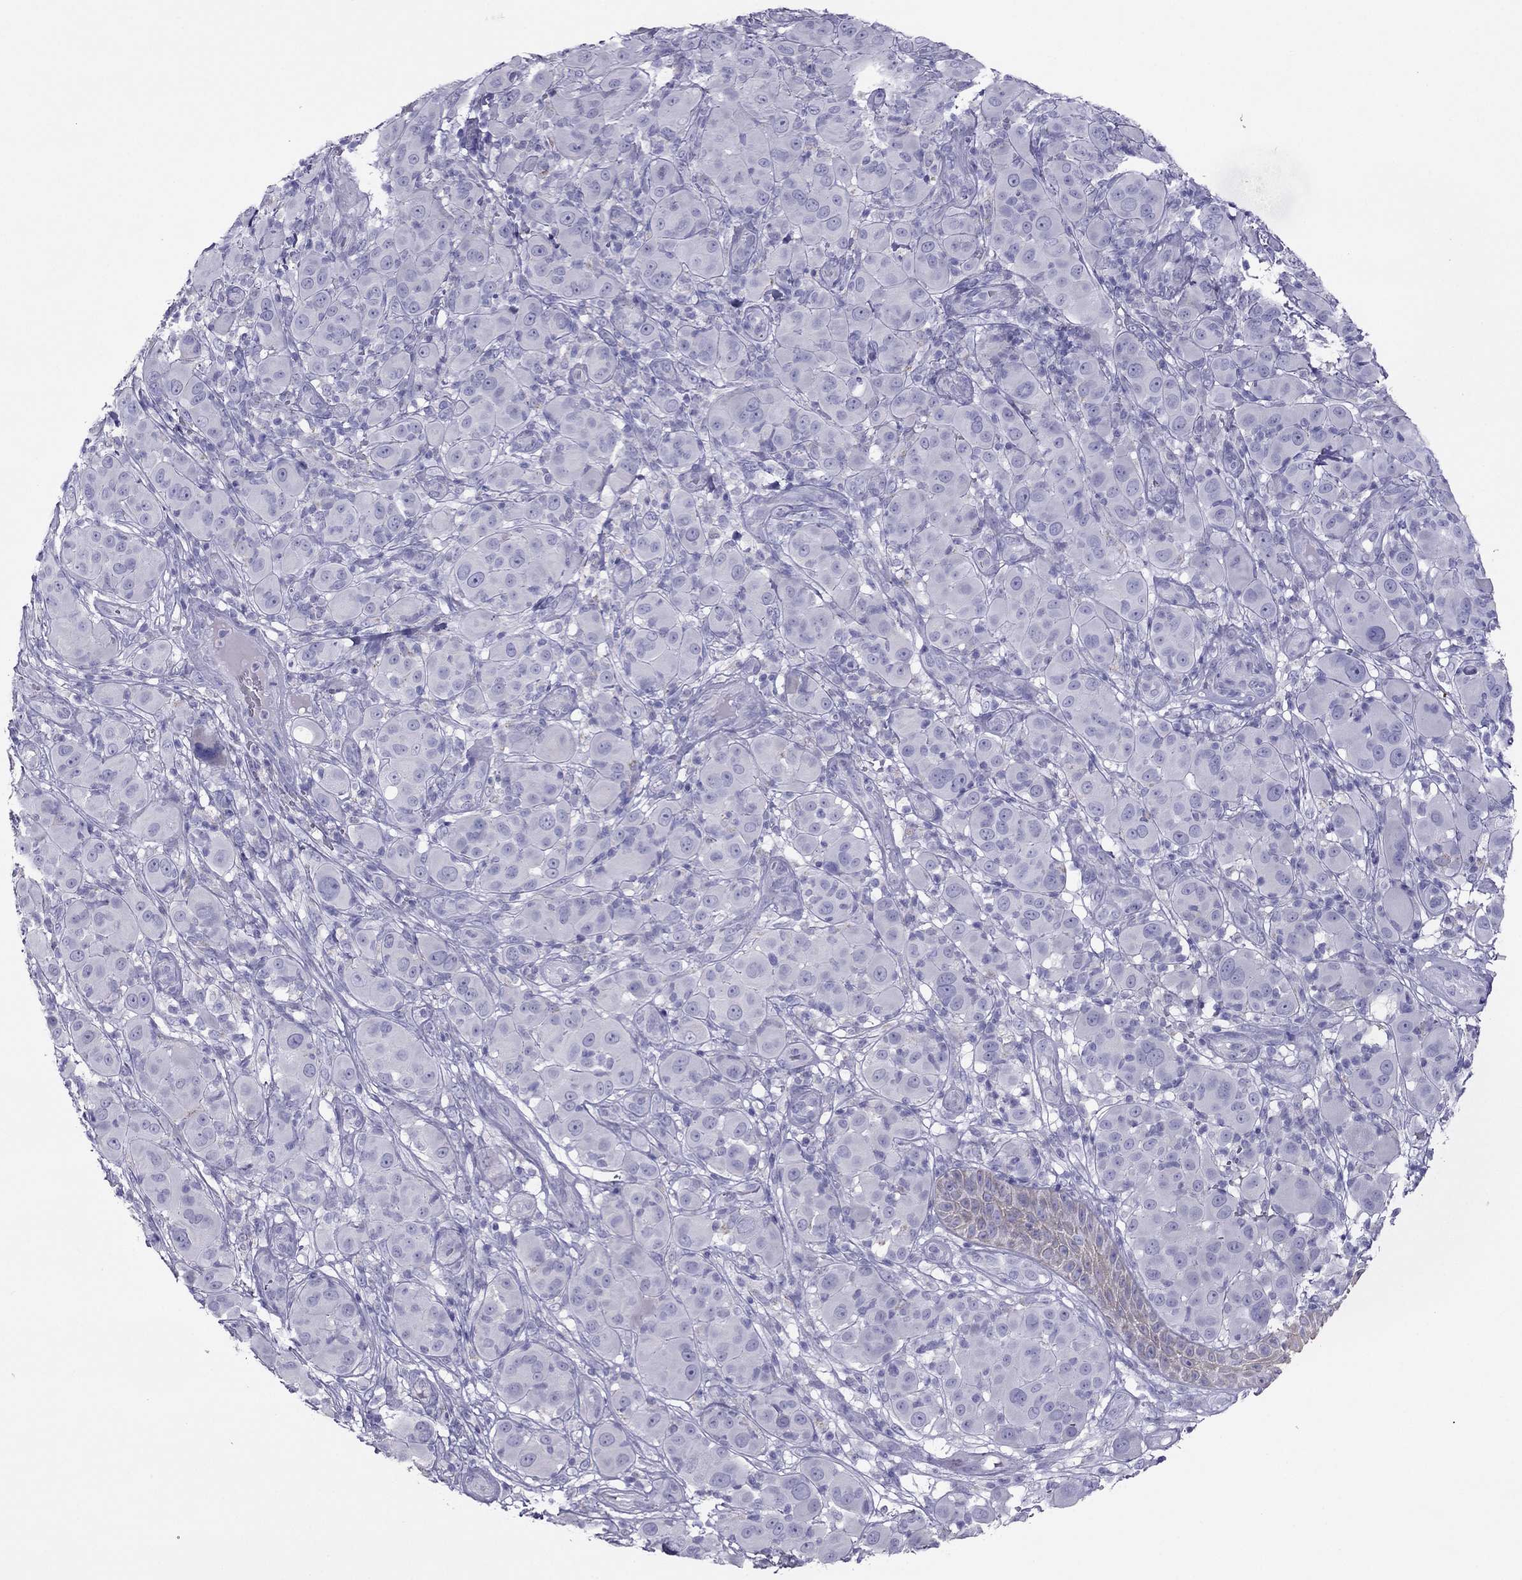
{"staining": {"intensity": "negative", "quantity": "none", "location": "none"}, "tissue": "melanoma", "cell_type": "Tumor cells", "image_type": "cancer", "snomed": [{"axis": "morphology", "description": "Malignant melanoma, NOS"}, {"axis": "topography", "description": "Skin"}], "caption": "Human malignant melanoma stained for a protein using immunohistochemistry demonstrates no expression in tumor cells.", "gene": "MAEL", "patient": {"sex": "female", "age": 87}}